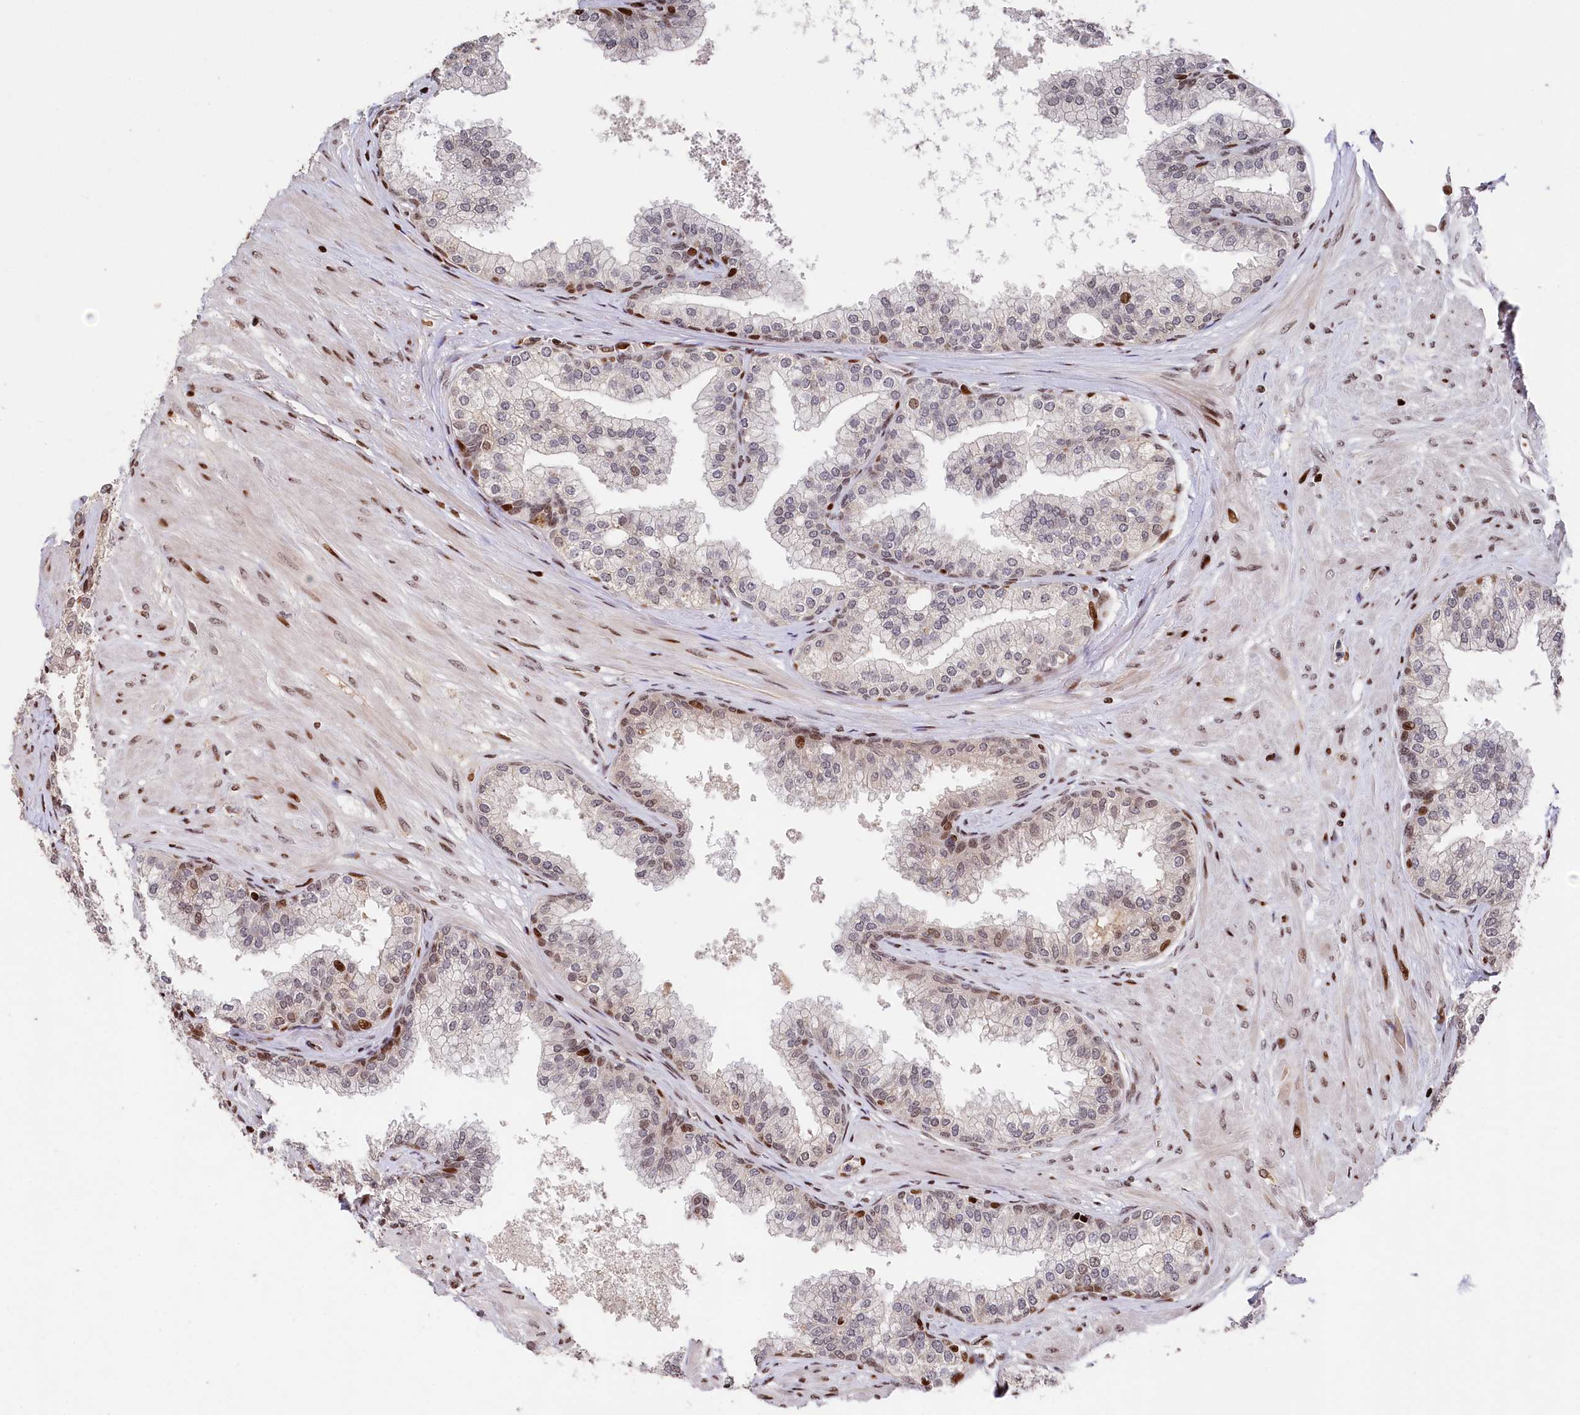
{"staining": {"intensity": "strong", "quantity": "<25%", "location": "nuclear"}, "tissue": "prostate", "cell_type": "Glandular cells", "image_type": "normal", "snomed": [{"axis": "morphology", "description": "Normal tissue, NOS"}, {"axis": "topography", "description": "Prostate"}], "caption": "Immunohistochemical staining of benign prostate demonstrates strong nuclear protein staining in approximately <25% of glandular cells.", "gene": "MCF2L2", "patient": {"sex": "male", "age": 60}}